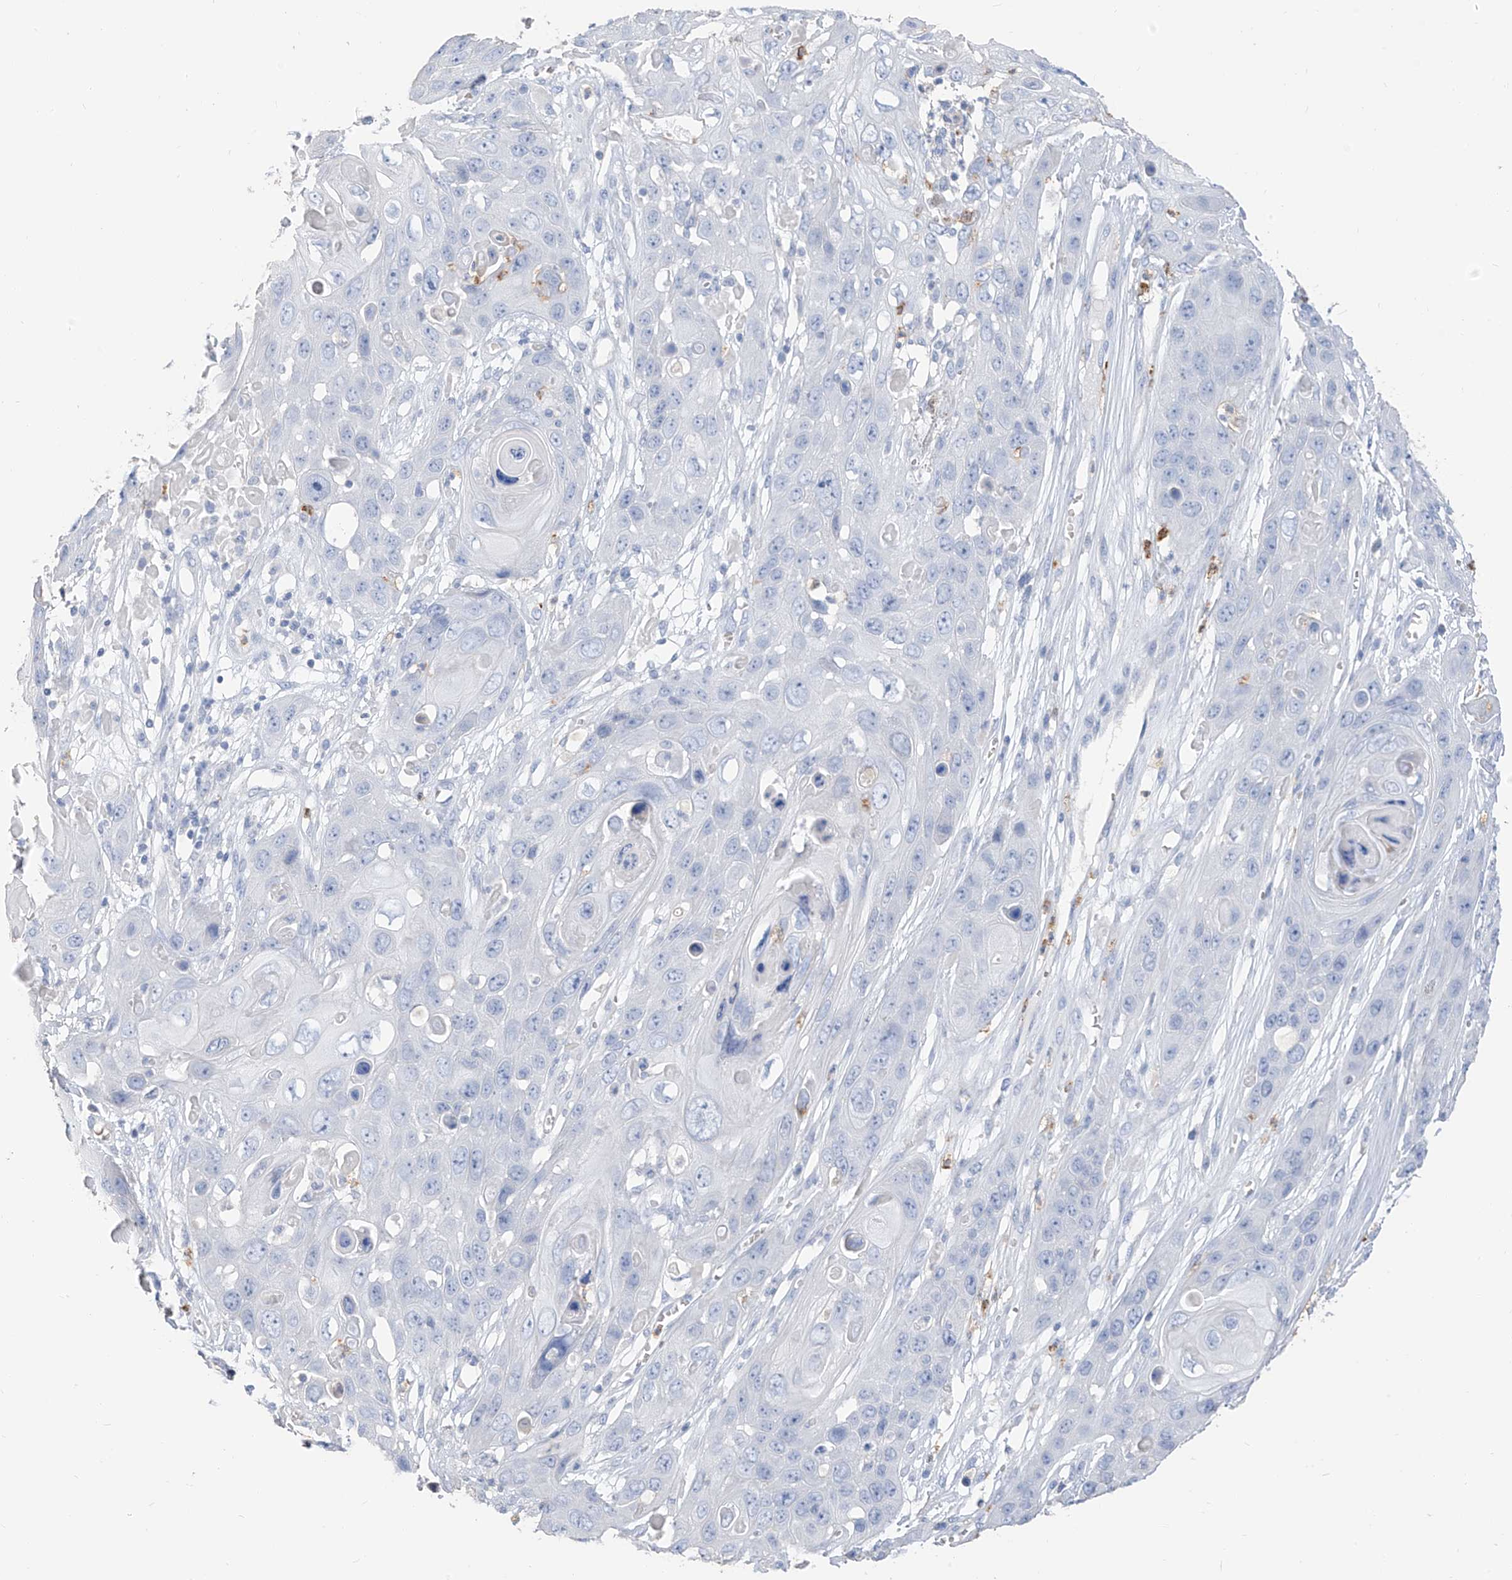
{"staining": {"intensity": "negative", "quantity": "none", "location": "none"}, "tissue": "skin cancer", "cell_type": "Tumor cells", "image_type": "cancer", "snomed": [{"axis": "morphology", "description": "Squamous cell carcinoma, NOS"}, {"axis": "topography", "description": "Skin"}], "caption": "Immunohistochemical staining of human squamous cell carcinoma (skin) demonstrates no significant staining in tumor cells.", "gene": "PAFAH1B3", "patient": {"sex": "male", "age": 55}}